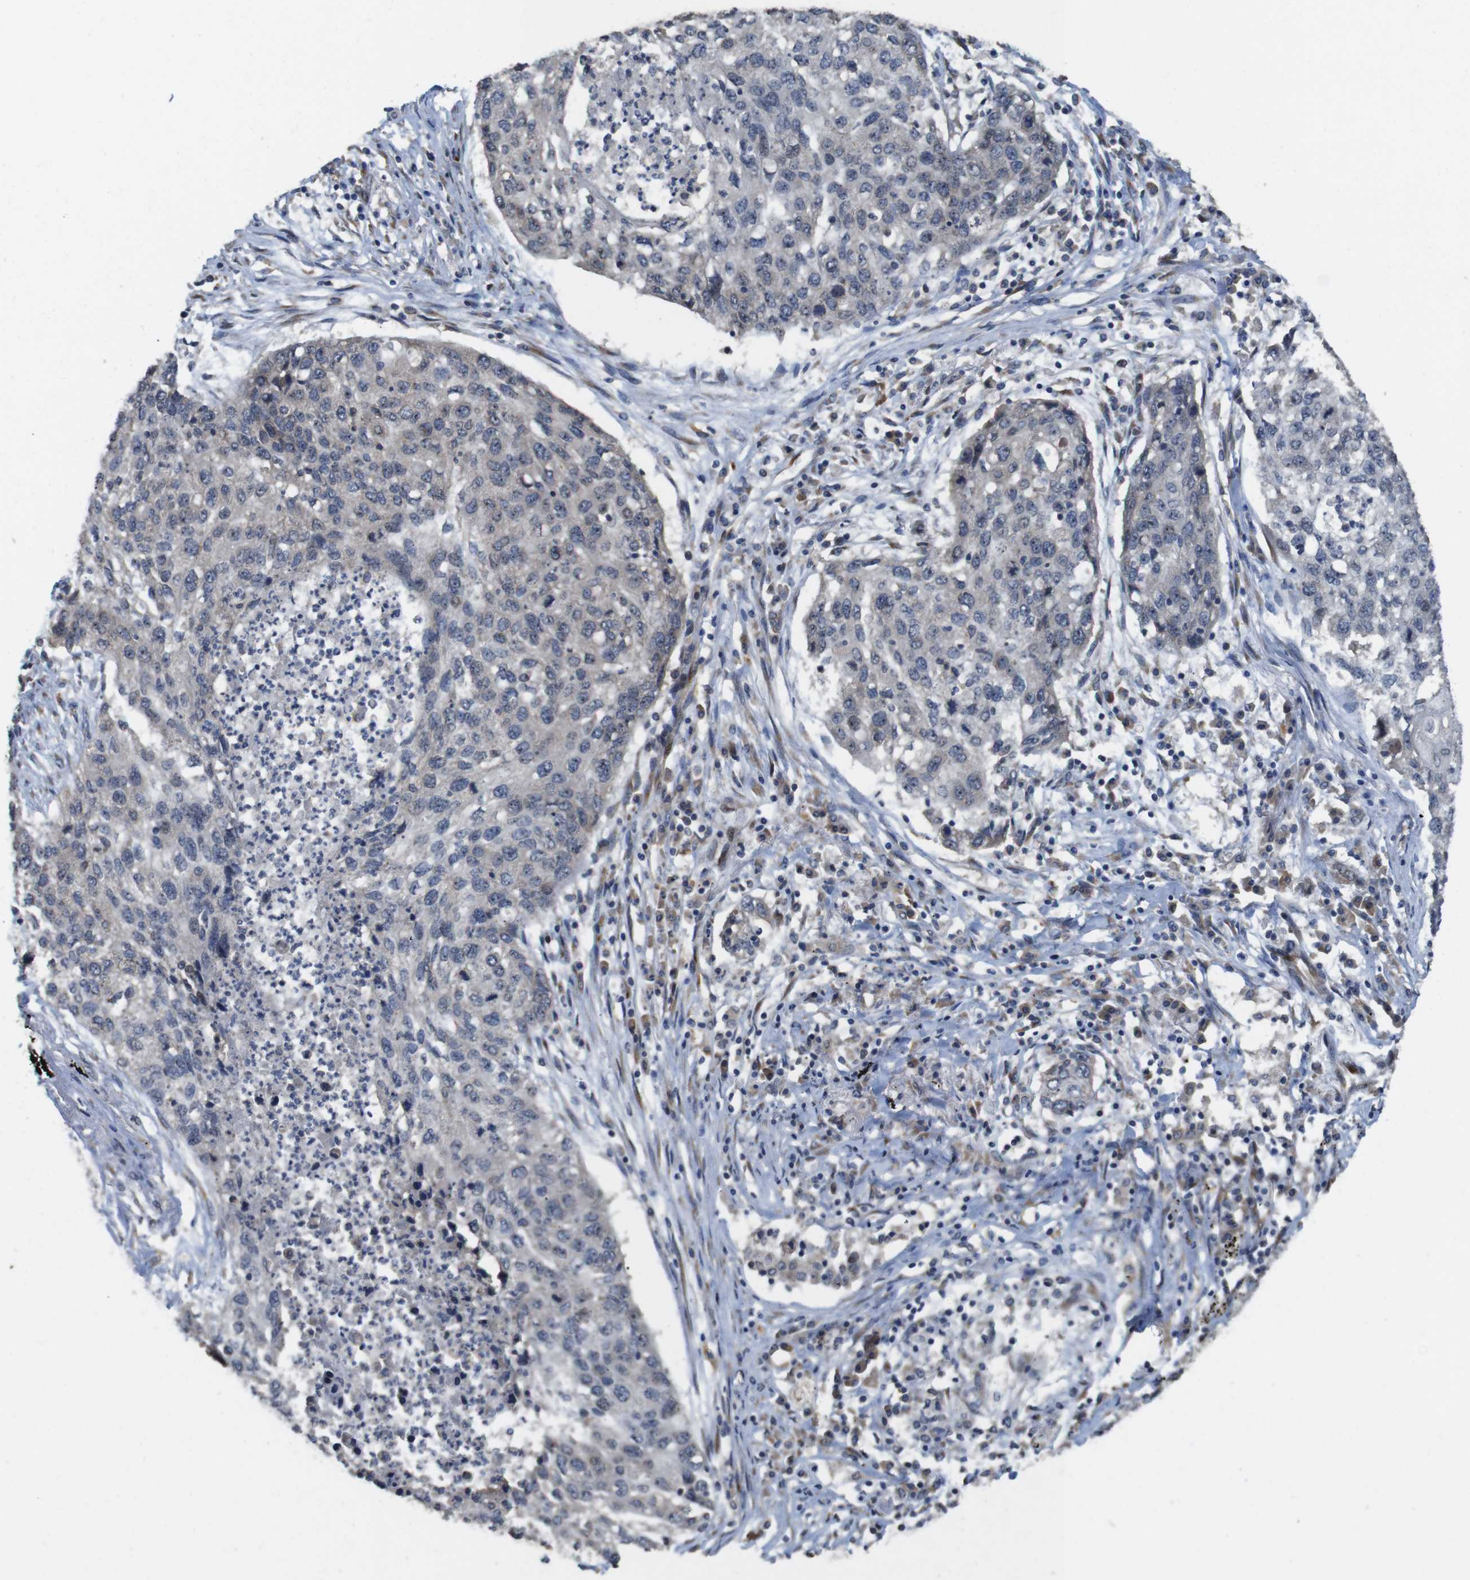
{"staining": {"intensity": "negative", "quantity": "none", "location": "none"}, "tissue": "lung cancer", "cell_type": "Tumor cells", "image_type": "cancer", "snomed": [{"axis": "morphology", "description": "Squamous cell carcinoma, NOS"}, {"axis": "topography", "description": "Lung"}], "caption": "Immunohistochemistry (IHC) of human squamous cell carcinoma (lung) reveals no expression in tumor cells.", "gene": "EFCAB14", "patient": {"sex": "female", "age": 63}}